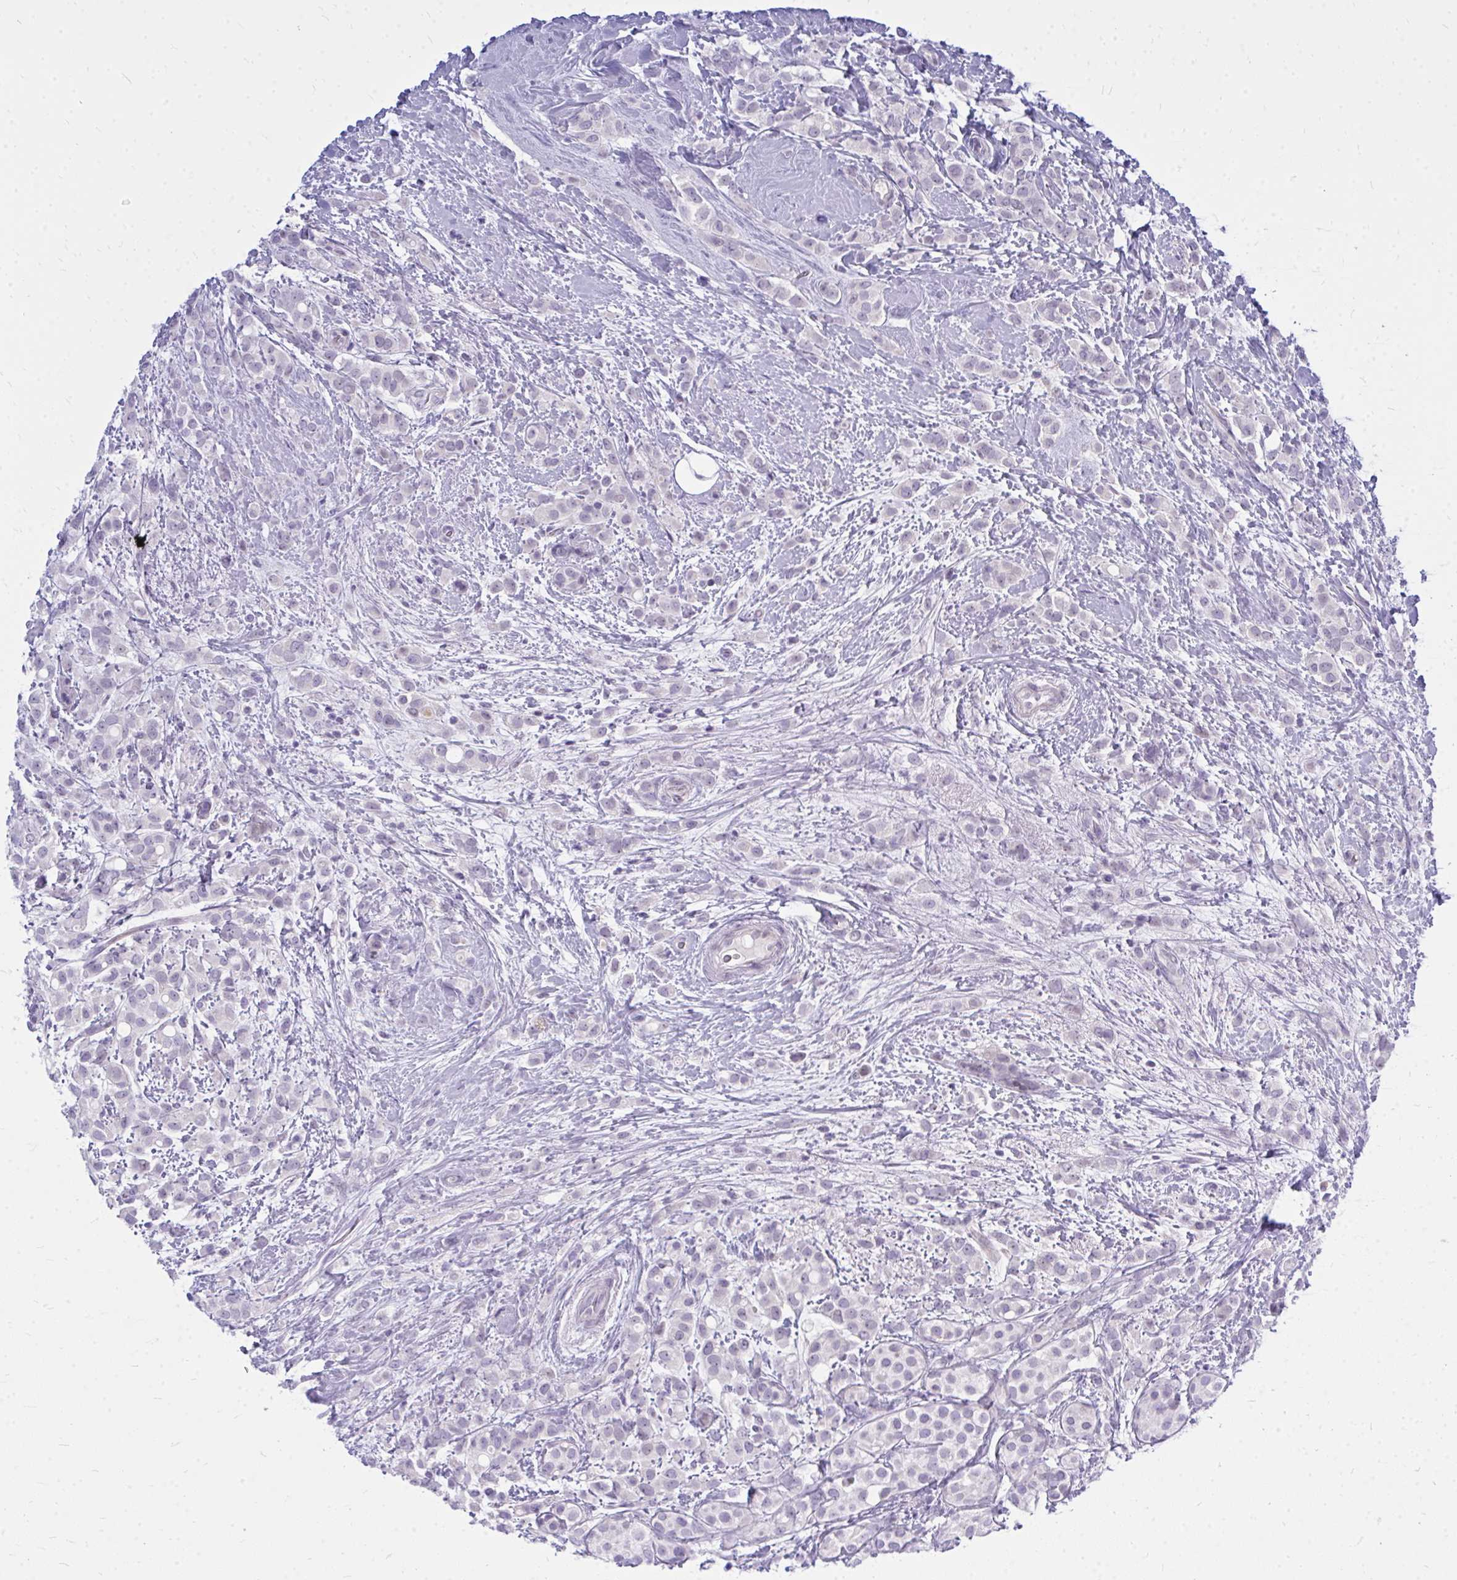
{"staining": {"intensity": "negative", "quantity": "none", "location": "none"}, "tissue": "breast cancer", "cell_type": "Tumor cells", "image_type": "cancer", "snomed": [{"axis": "morphology", "description": "Lobular carcinoma"}, {"axis": "topography", "description": "Breast"}], "caption": "DAB immunohistochemical staining of breast lobular carcinoma displays no significant positivity in tumor cells.", "gene": "ZSCAN25", "patient": {"sex": "female", "age": 68}}